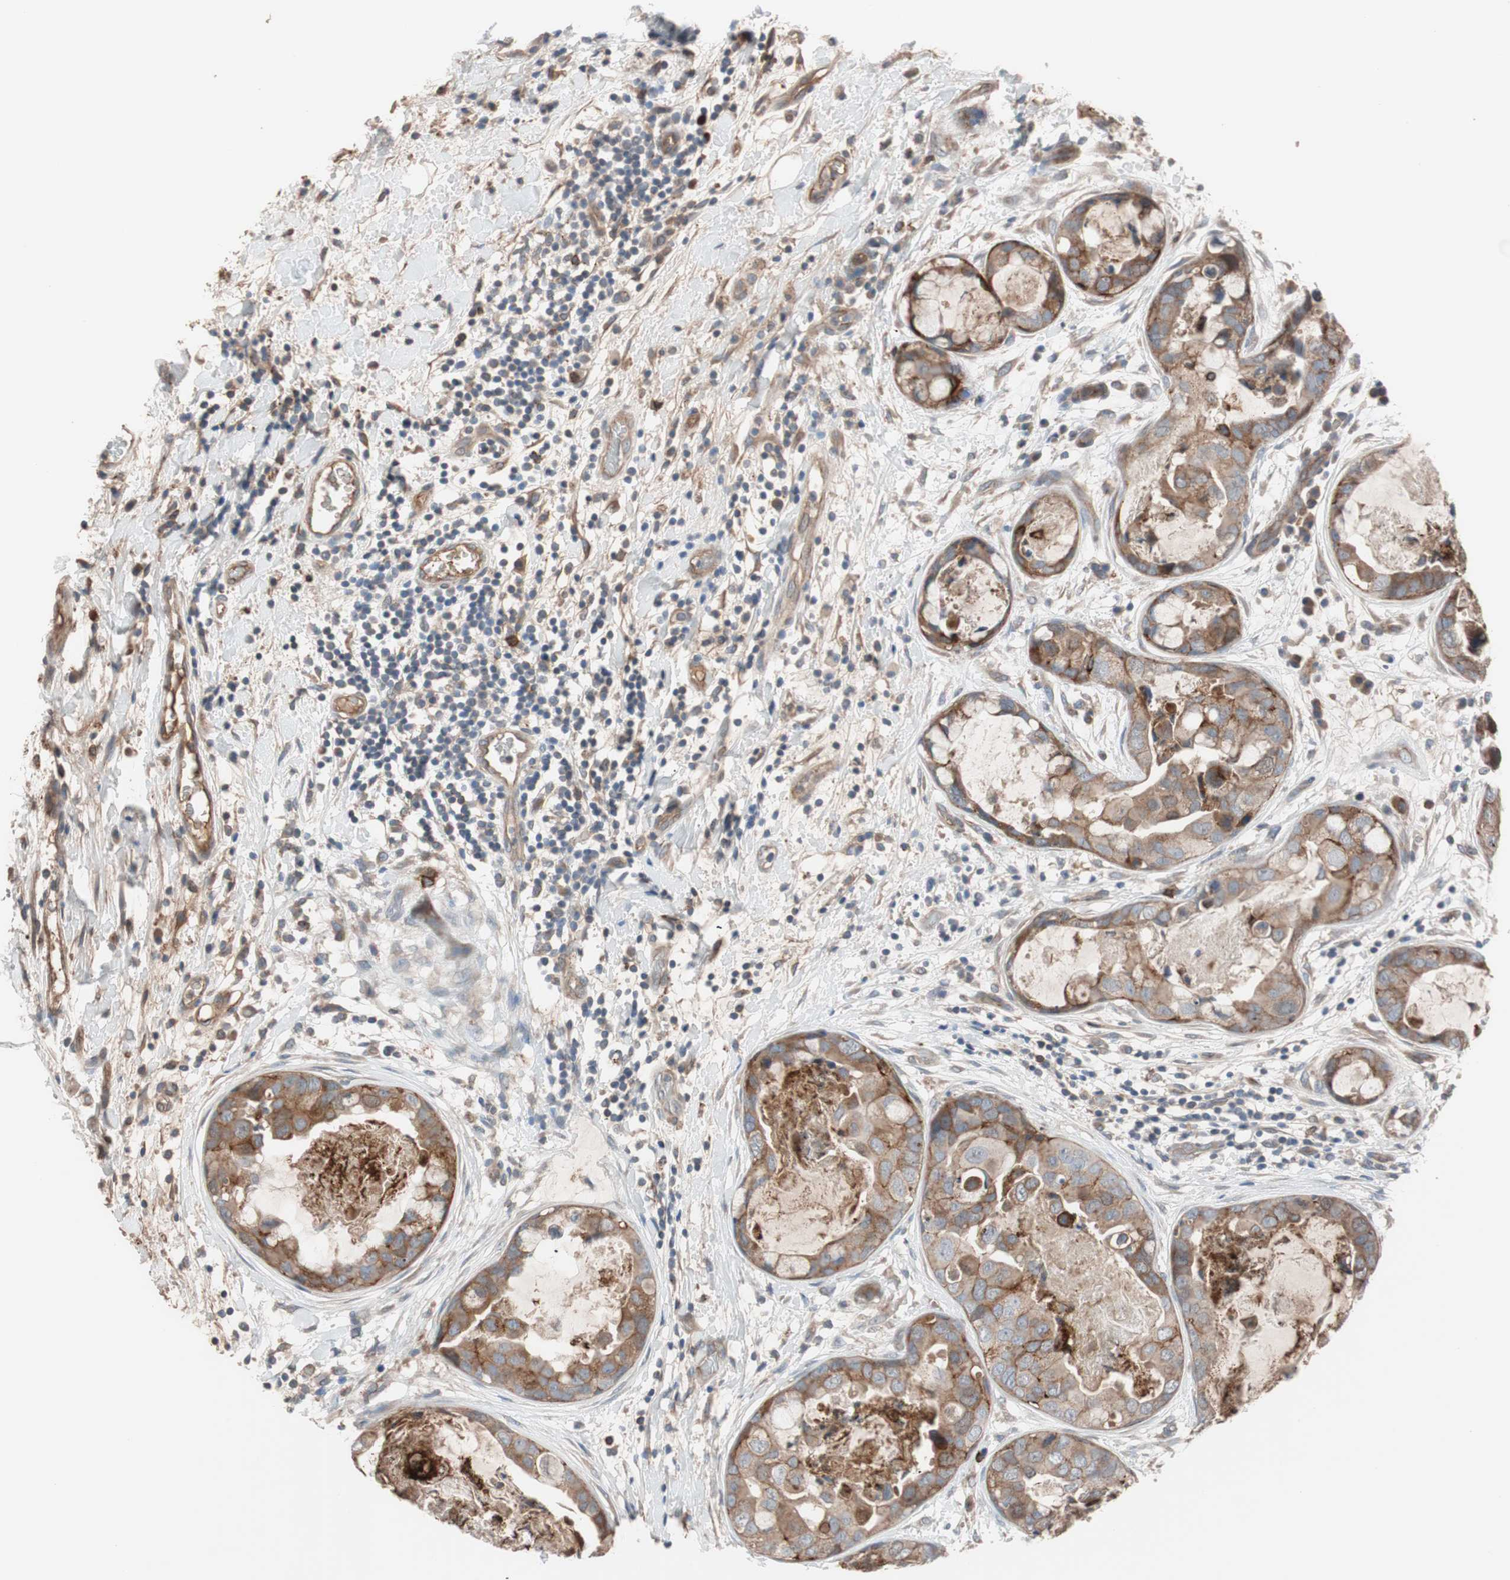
{"staining": {"intensity": "moderate", "quantity": ">75%", "location": "cytoplasmic/membranous"}, "tissue": "breast cancer", "cell_type": "Tumor cells", "image_type": "cancer", "snomed": [{"axis": "morphology", "description": "Duct carcinoma"}, {"axis": "topography", "description": "Breast"}], "caption": "IHC of breast cancer exhibits medium levels of moderate cytoplasmic/membranous staining in approximately >75% of tumor cells. The protein of interest is shown in brown color, while the nuclei are stained blue.", "gene": "SDC4", "patient": {"sex": "female", "age": 40}}